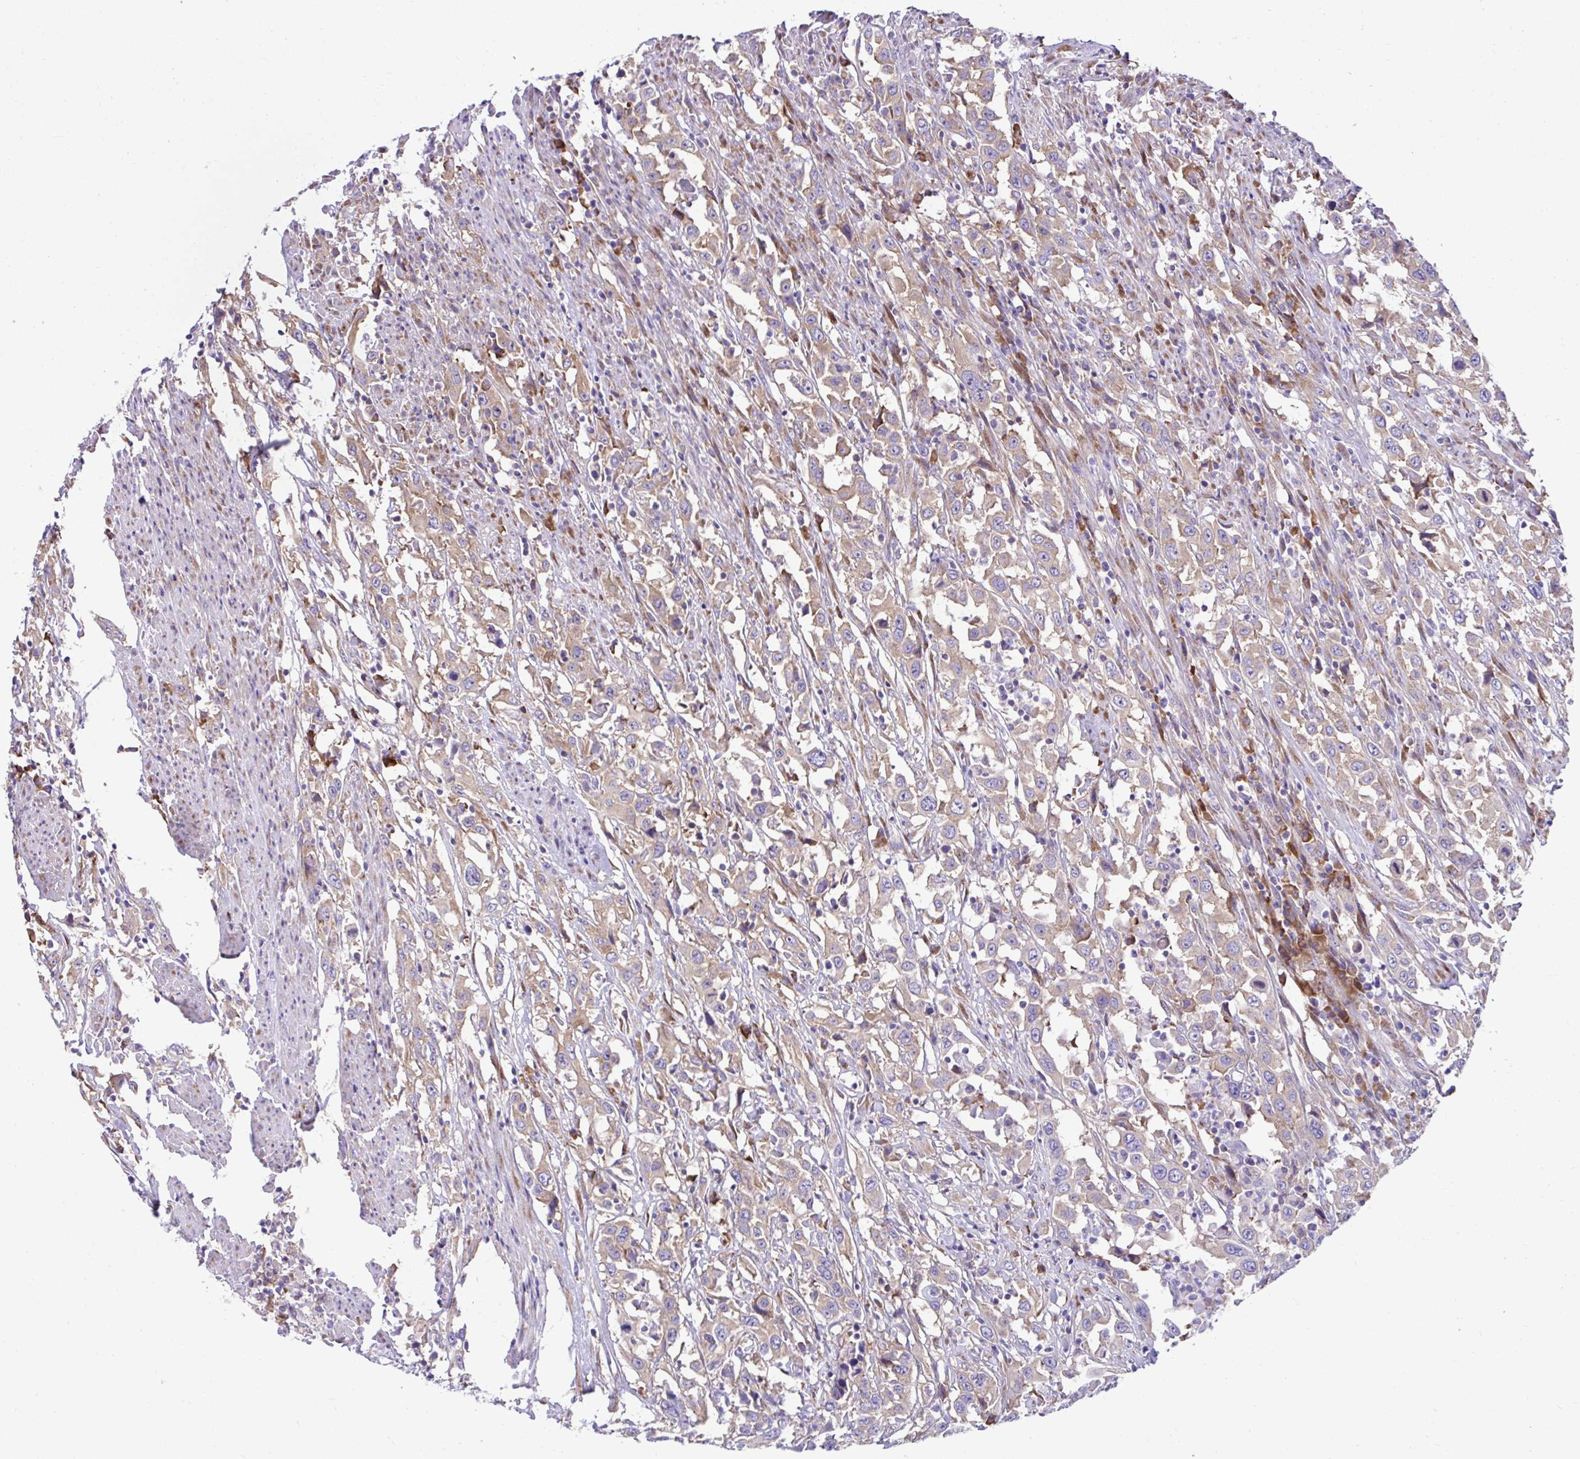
{"staining": {"intensity": "weak", "quantity": ">75%", "location": "cytoplasmic/membranous"}, "tissue": "urothelial cancer", "cell_type": "Tumor cells", "image_type": "cancer", "snomed": [{"axis": "morphology", "description": "Urothelial carcinoma, High grade"}, {"axis": "topography", "description": "Urinary bladder"}], "caption": "High-power microscopy captured an IHC histopathology image of urothelial cancer, revealing weak cytoplasmic/membranous positivity in about >75% of tumor cells. The protein is shown in brown color, while the nuclei are stained blue.", "gene": "RPL7", "patient": {"sex": "male", "age": 61}}